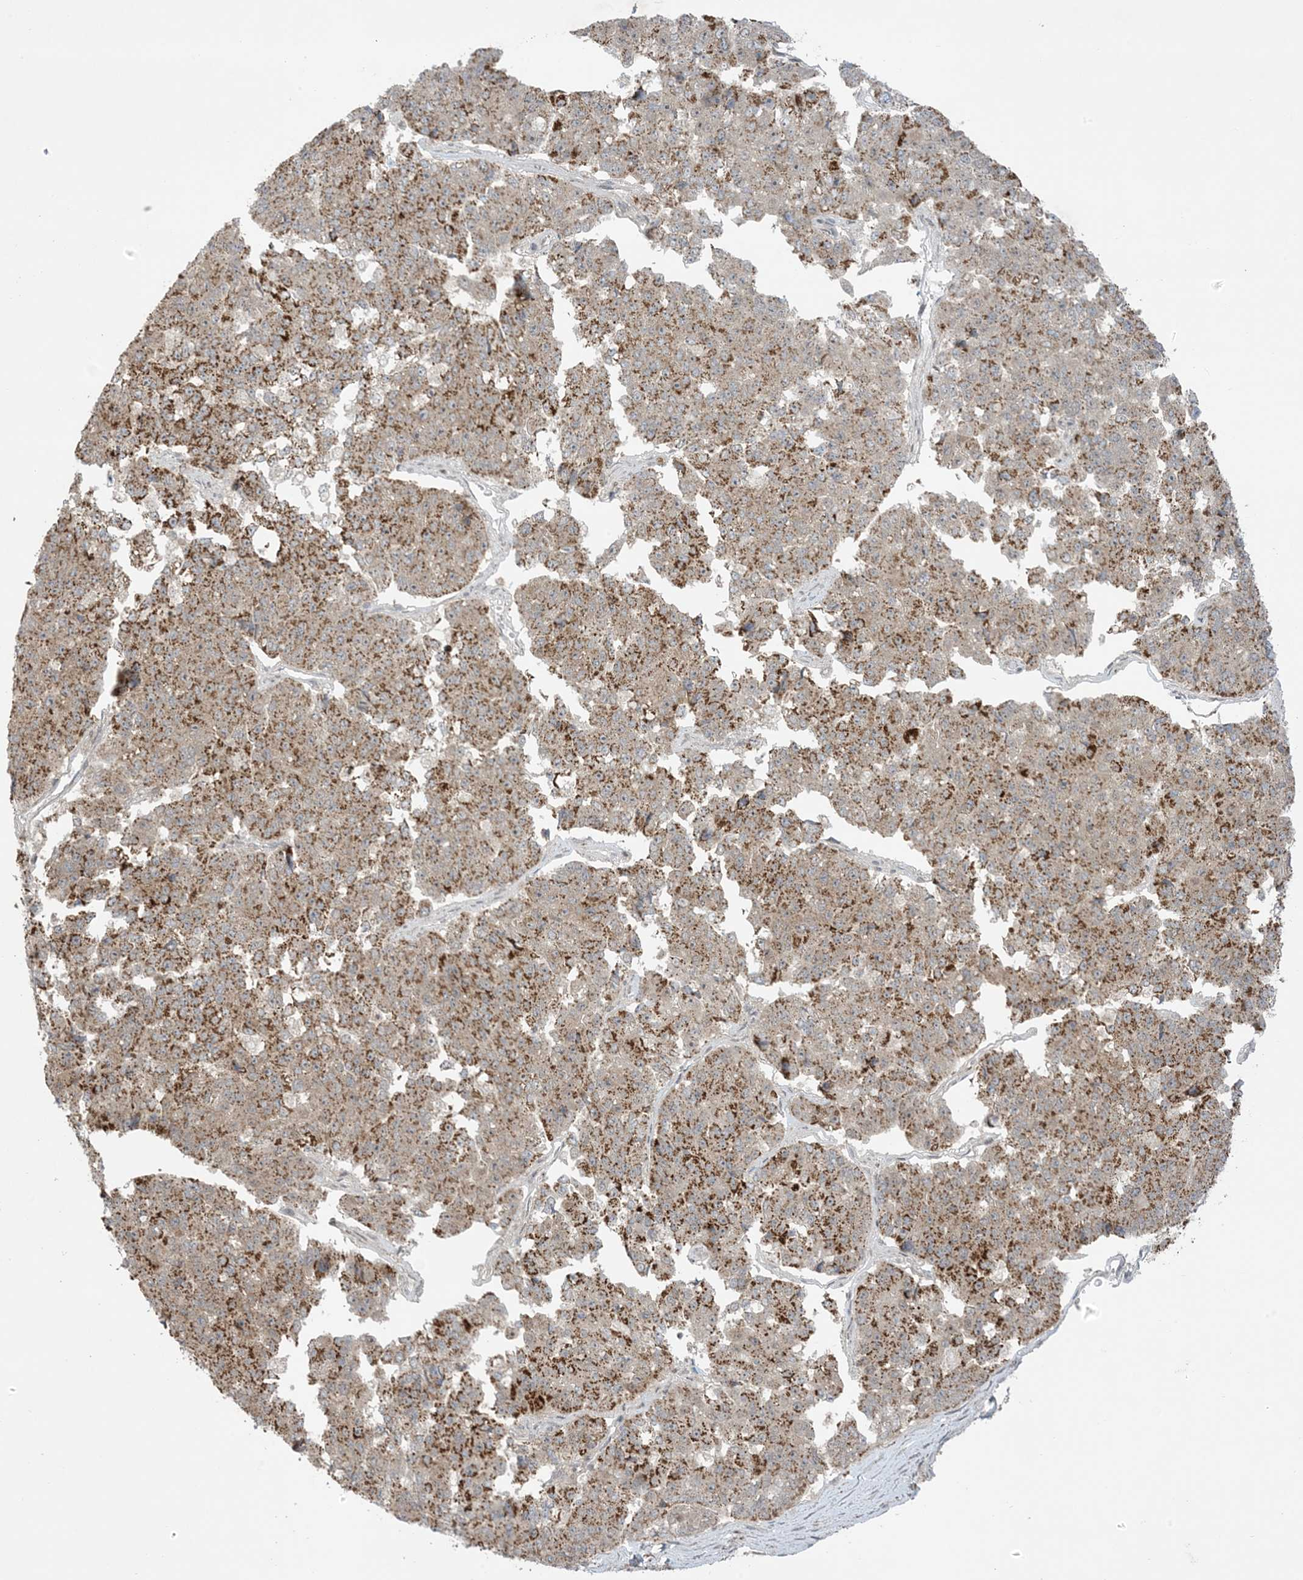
{"staining": {"intensity": "strong", "quantity": "25%-75%", "location": "cytoplasmic/membranous"}, "tissue": "pancreatic cancer", "cell_type": "Tumor cells", "image_type": "cancer", "snomed": [{"axis": "morphology", "description": "Adenocarcinoma, NOS"}, {"axis": "topography", "description": "Pancreas"}], "caption": "A photomicrograph showing strong cytoplasmic/membranous positivity in about 25%-75% of tumor cells in adenocarcinoma (pancreatic), as visualized by brown immunohistochemical staining.", "gene": "PHLDB2", "patient": {"sex": "male", "age": 50}}